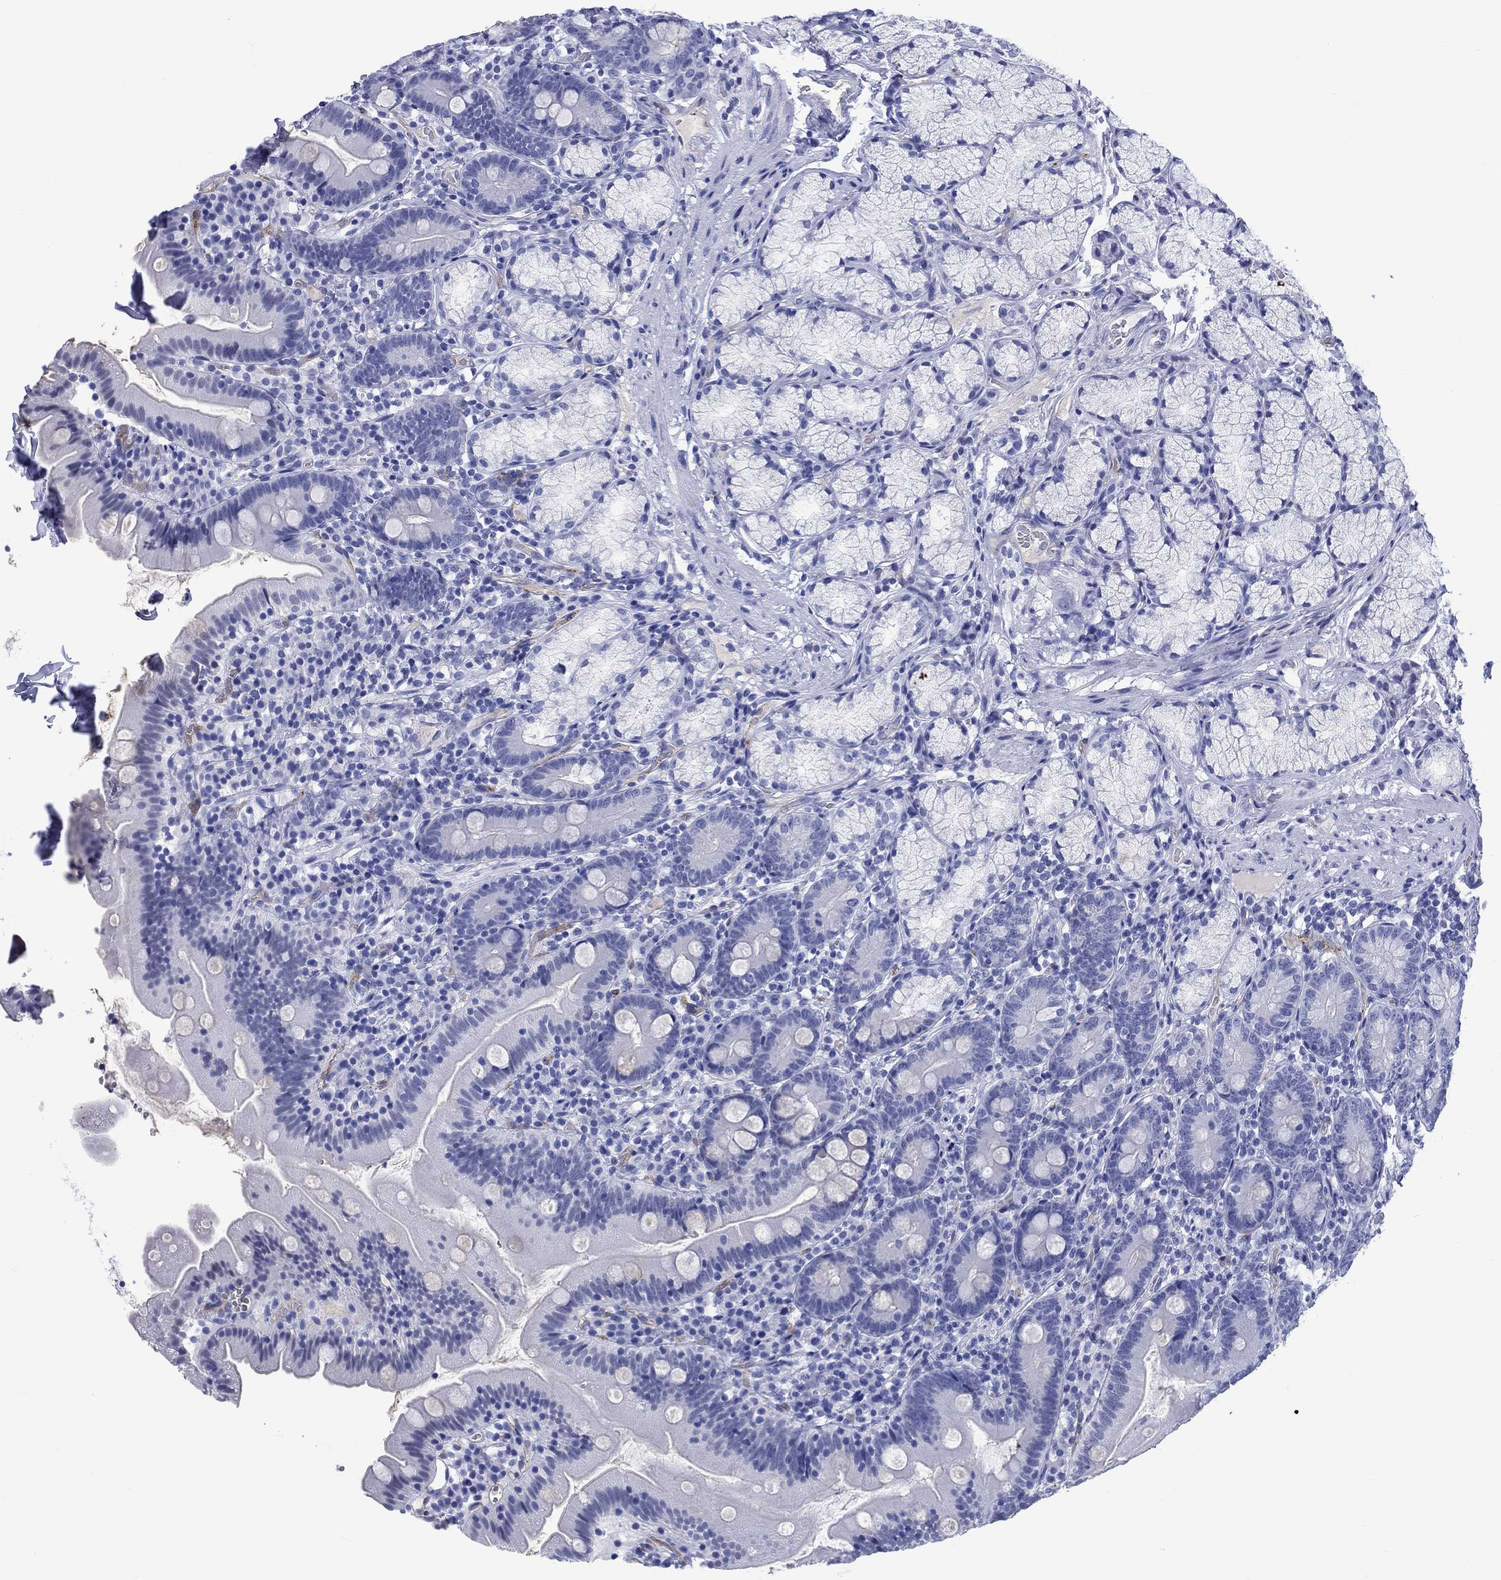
{"staining": {"intensity": "negative", "quantity": "none", "location": "none"}, "tissue": "duodenum", "cell_type": "Glandular cells", "image_type": "normal", "snomed": [{"axis": "morphology", "description": "Normal tissue, NOS"}, {"axis": "topography", "description": "Duodenum"}], "caption": "A histopathology image of human duodenum is negative for staining in glandular cells. (IHC, brightfield microscopy, high magnification).", "gene": "CACNG3", "patient": {"sex": "female", "age": 67}}